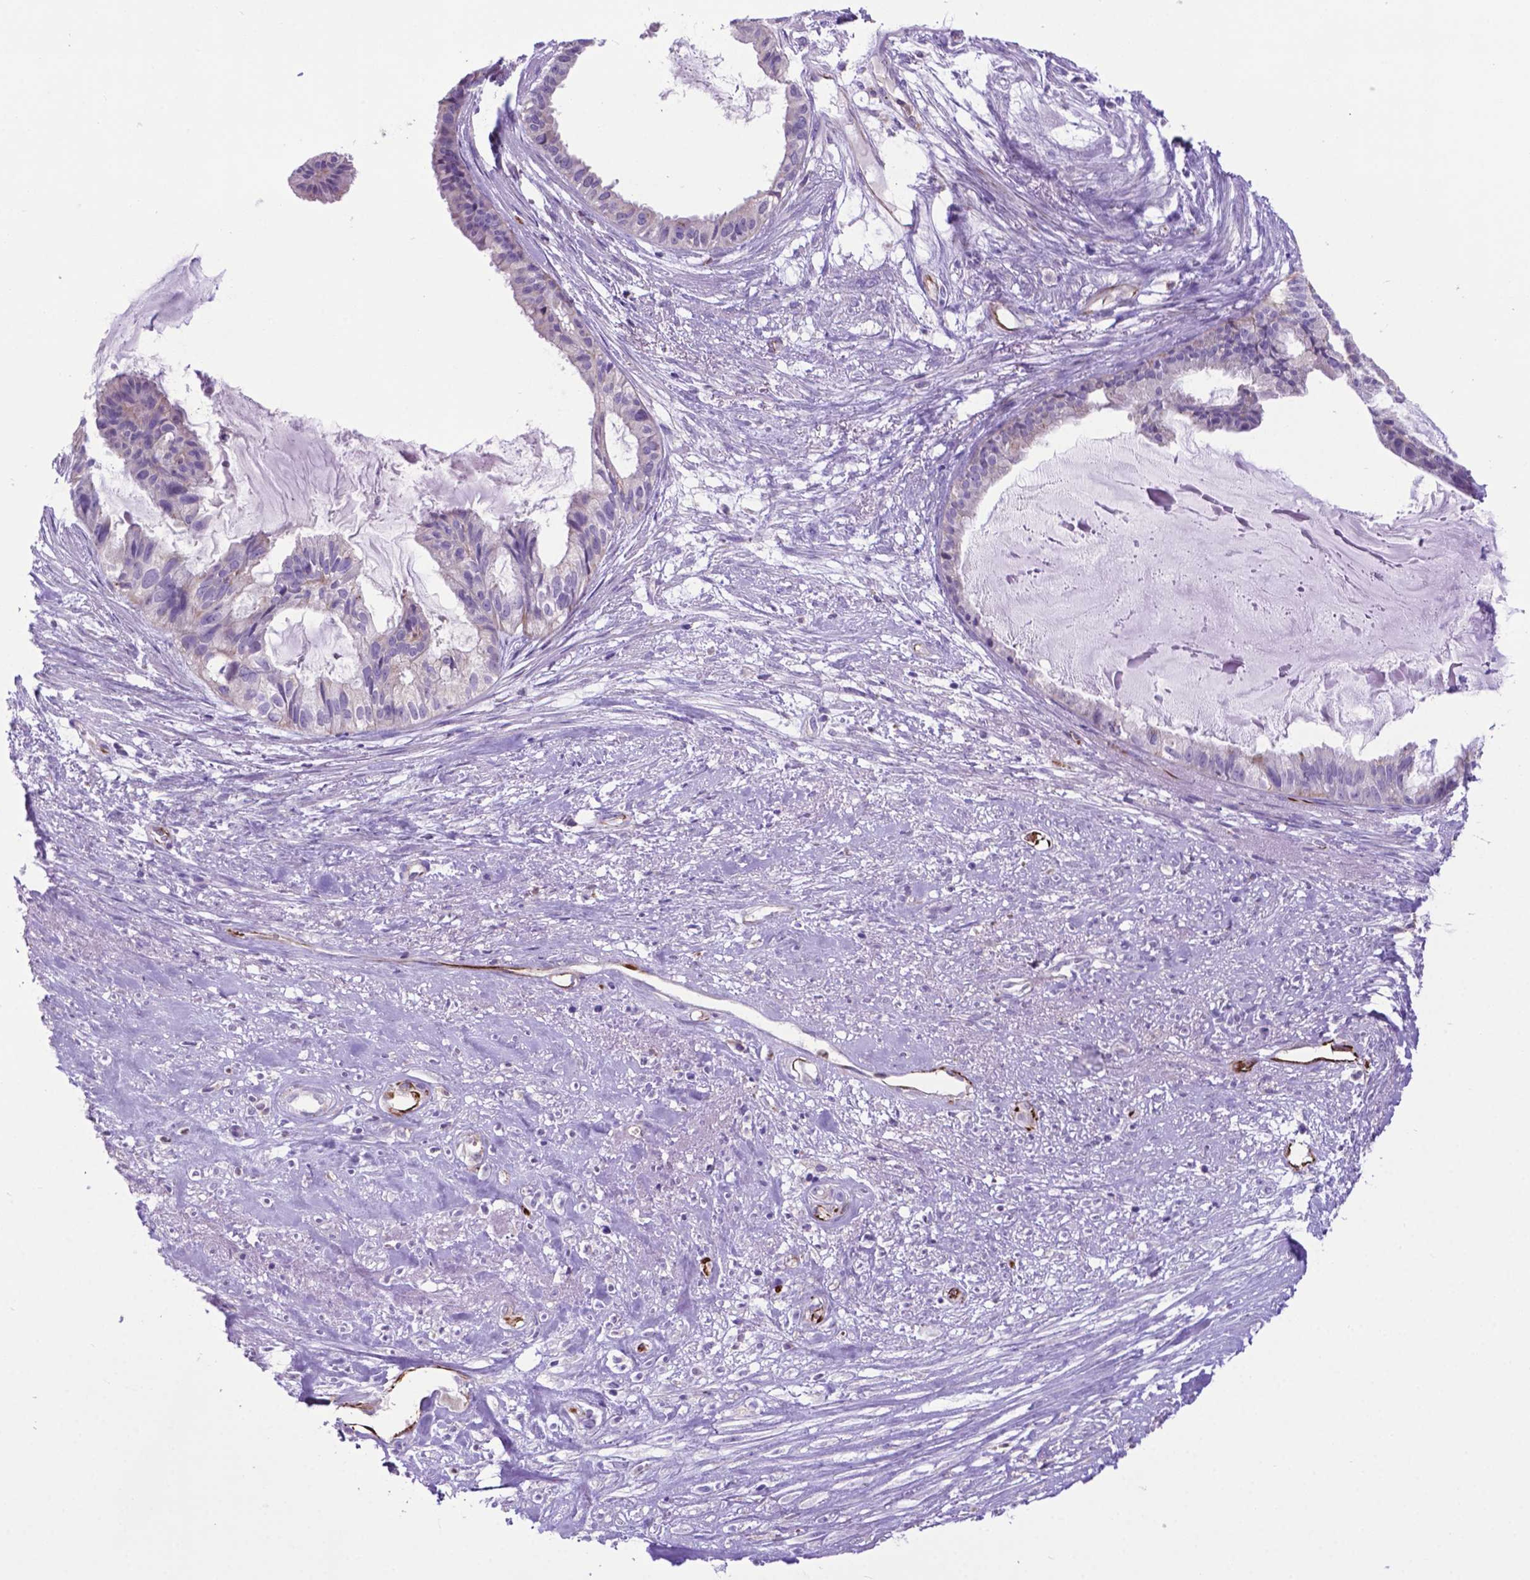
{"staining": {"intensity": "negative", "quantity": "none", "location": "none"}, "tissue": "endometrial cancer", "cell_type": "Tumor cells", "image_type": "cancer", "snomed": [{"axis": "morphology", "description": "Adenocarcinoma, NOS"}, {"axis": "topography", "description": "Endometrium"}], "caption": "Immunohistochemistry (IHC) of endometrial cancer demonstrates no staining in tumor cells. (DAB (3,3'-diaminobenzidine) immunohistochemistry visualized using brightfield microscopy, high magnification).", "gene": "LZTR1", "patient": {"sex": "female", "age": 86}}